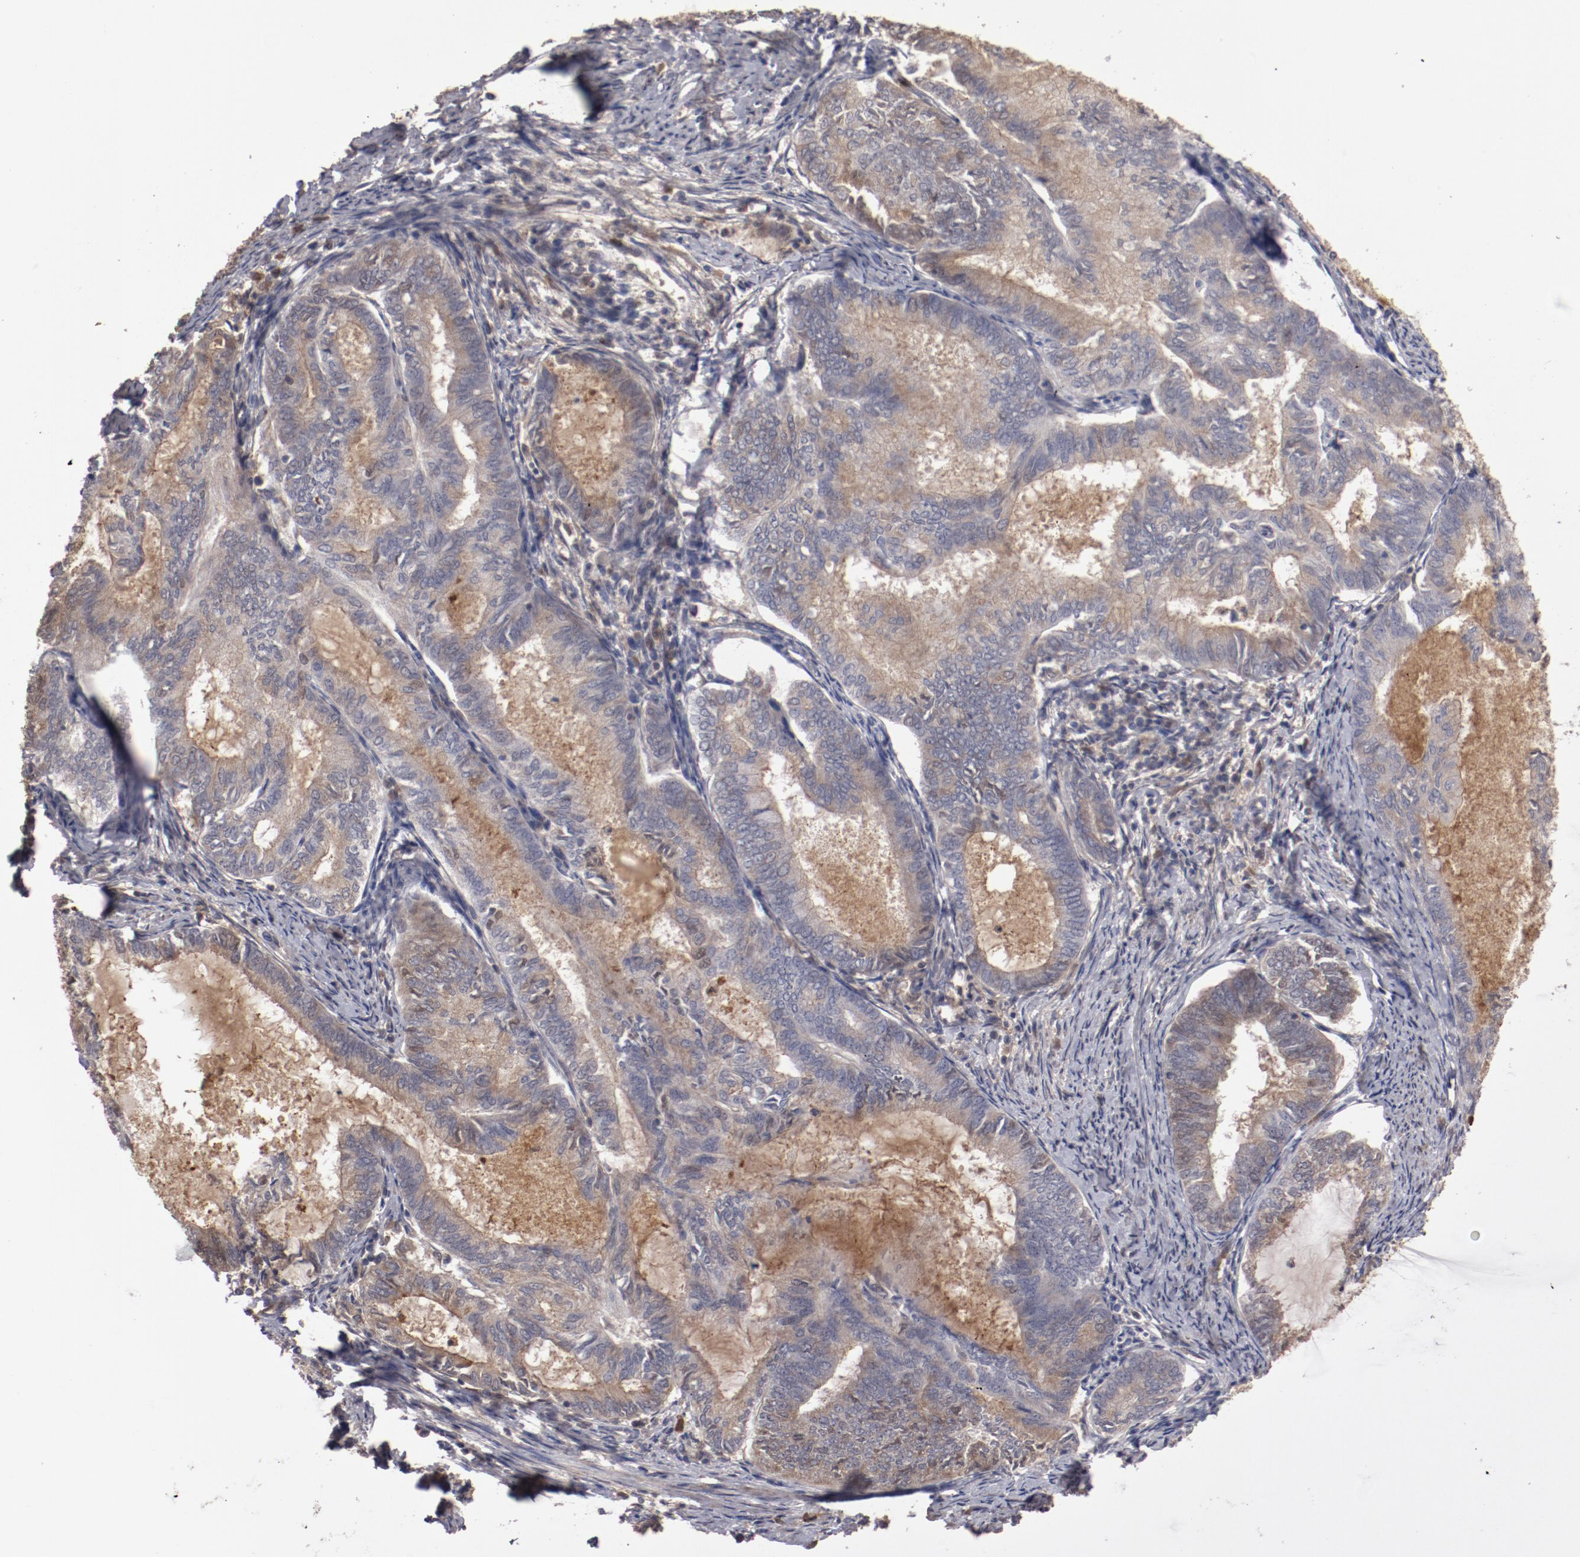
{"staining": {"intensity": "weak", "quantity": "25%-75%", "location": "cytoplasmic/membranous"}, "tissue": "endometrial cancer", "cell_type": "Tumor cells", "image_type": "cancer", "snomed": [{"axis": "morphology", "description": "Adenocarcinoma, NOS"}, {"axis": "topography", "description": "Endometrium"}], "caption": "Human endometrial adenocarcinoma stained with a protein marker demonstrates weak staining in tumor cells.", "gene": "SERPINA7", "patient": {"sex": "female", "age": 86}}